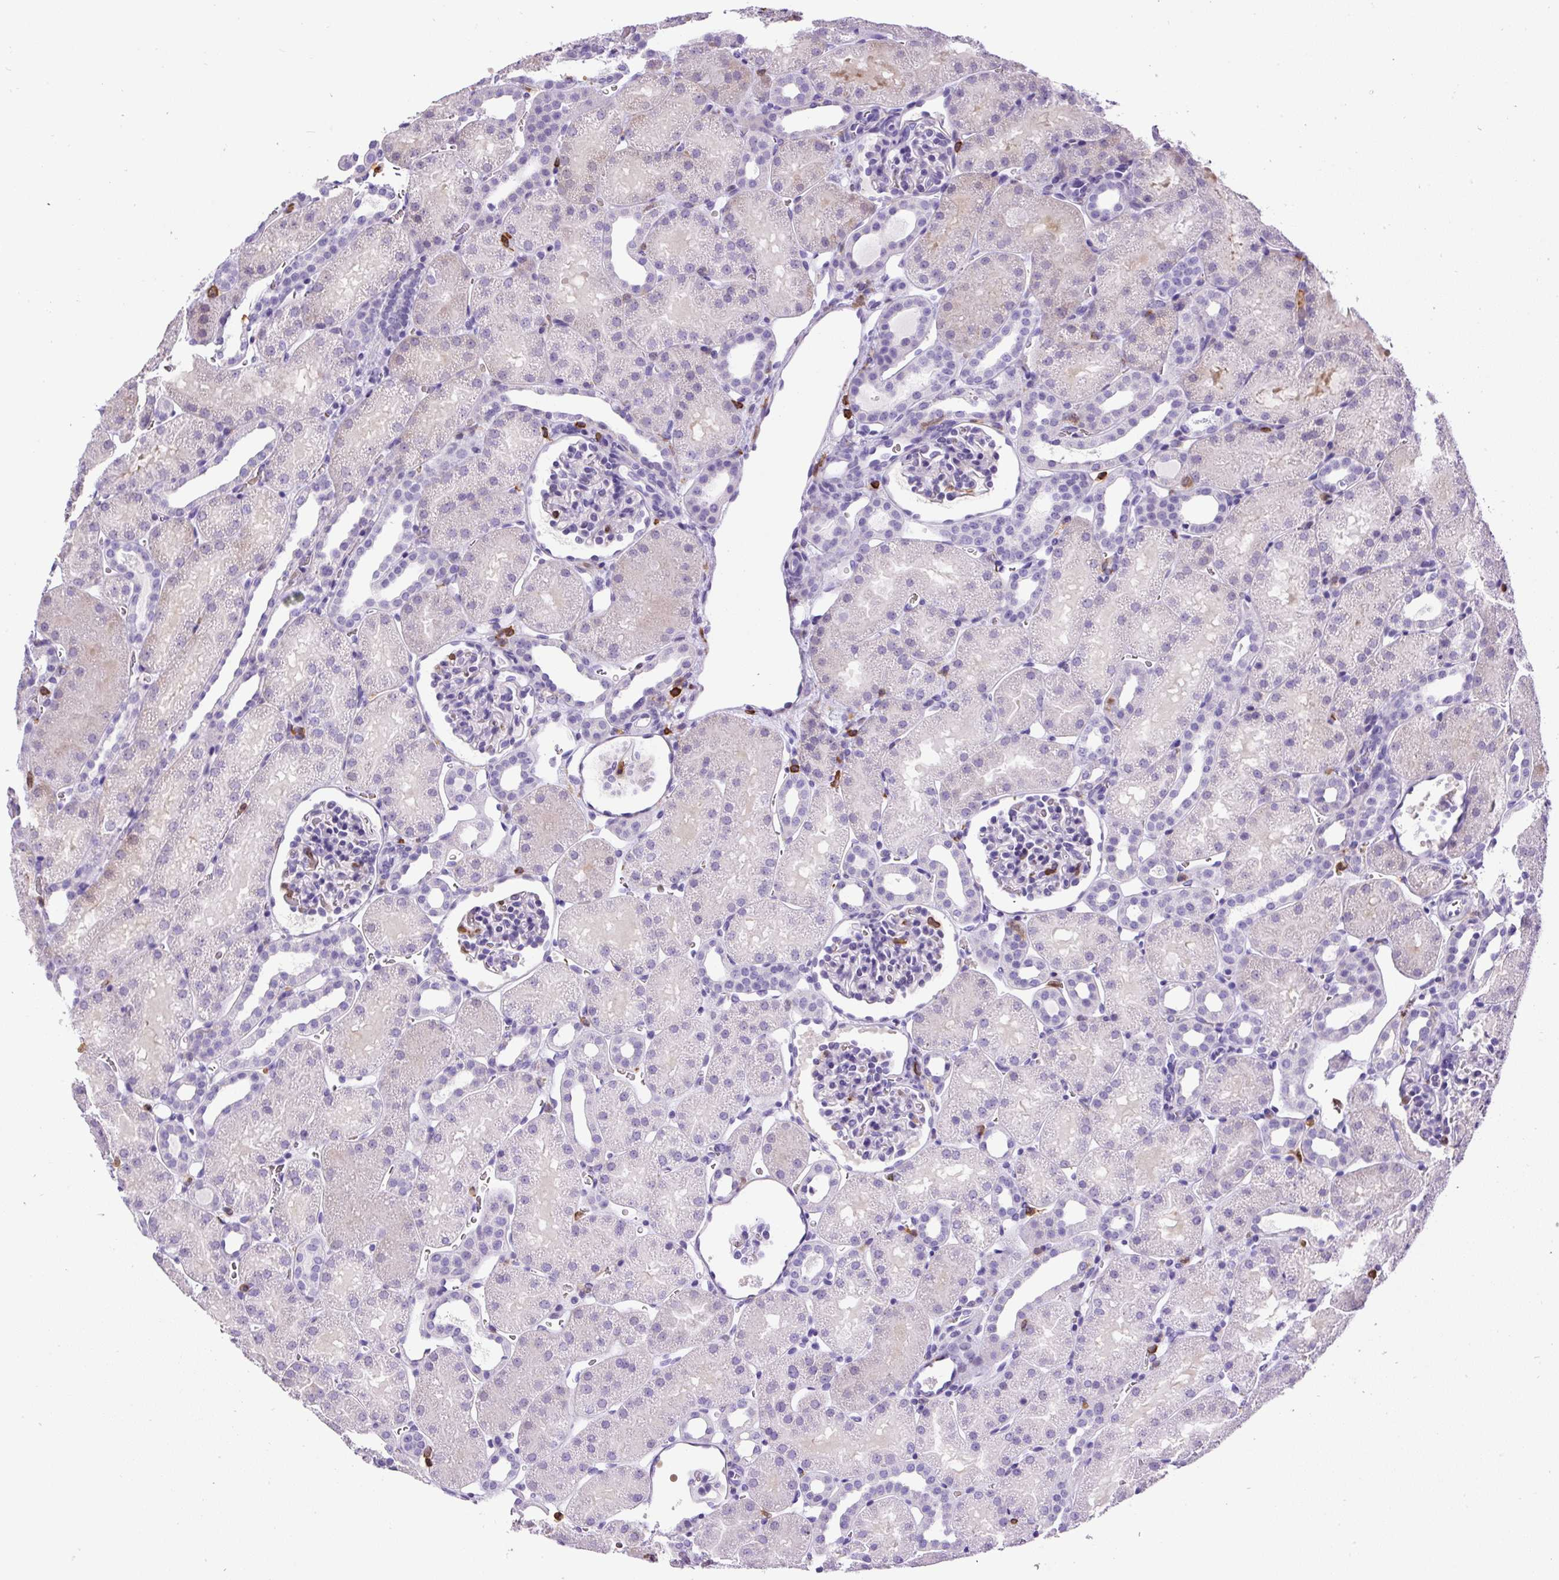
{"staining": {"intensity": "negative", "quantity": "none", "location": "none"}, "tissue": "kidney", "cell_type": "Cells in glomeruli", "image_type": "normal", "snomed": [{"axis": "morphology", "description": "Normal tissue, NOS"}, {"axis": "topography", "description": "Kidney"}], "caption": "DAB (3,3'-diaminobenzidine) immunohistochemical staining of normal human kidney displays no significant positivity in cells in glomeruli.", "gene": "FAM228B", "patient": {"sex": "male", "age": 2}}